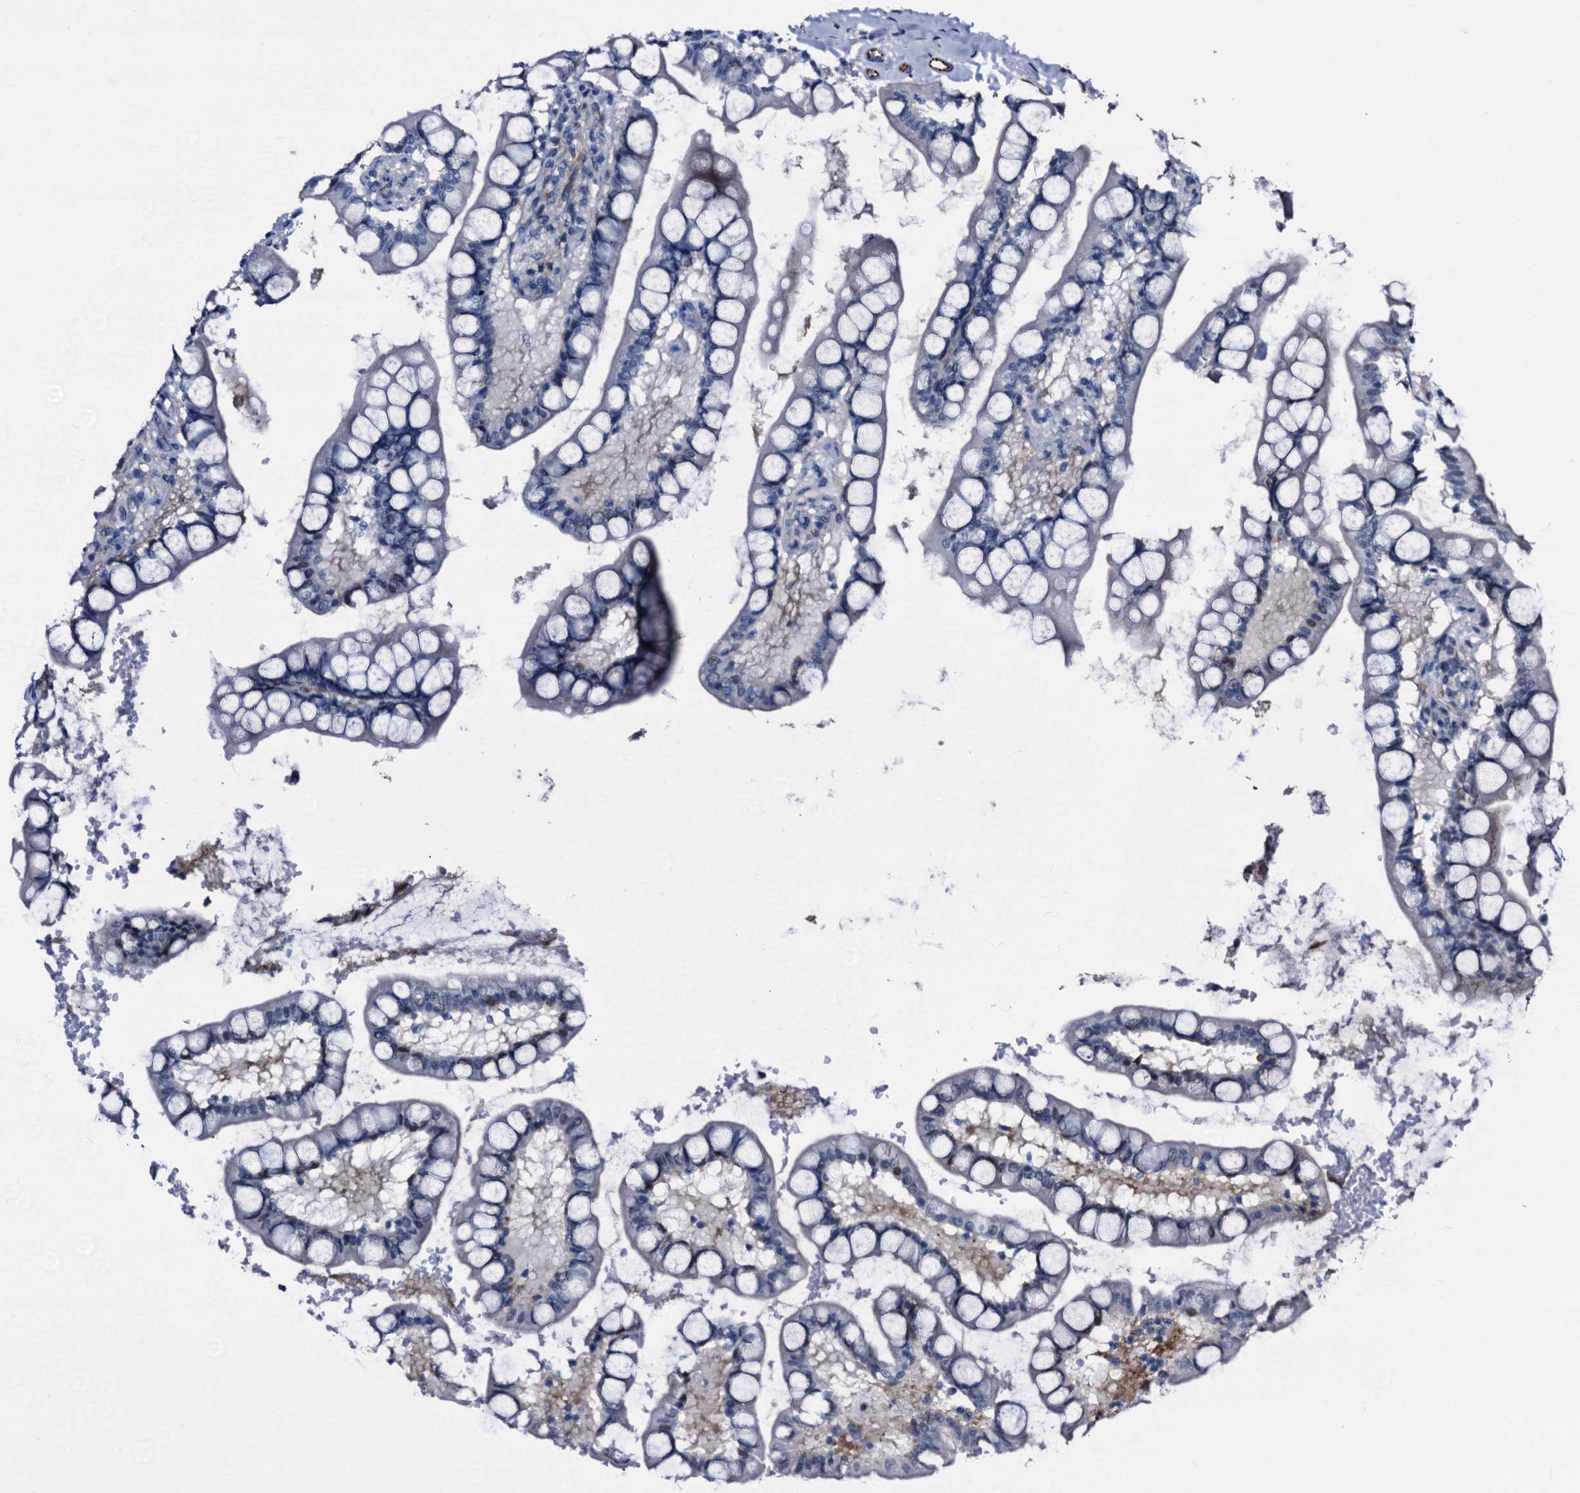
{"staining": {"intensity": "moderate", "quantity": "<25%", "location": "nuclear"}, "tissue": "small intestine", "cell_type": "Glandular cells", "image_type": "normal", "snomed": [{"axis": "morphology", "description": "Normal tissue, NOS"}, {"axis": "topography", "description": "Small intestine"}], "caption": "Protein staining exhibits moderate nuclear staining in approximately <25% of glandular cells in benign small intestine. (Brightfield microscopy of DAB IHC at high magnification).", "gene": "EMG1", "patient": {"sex": "male", "age": 52}}